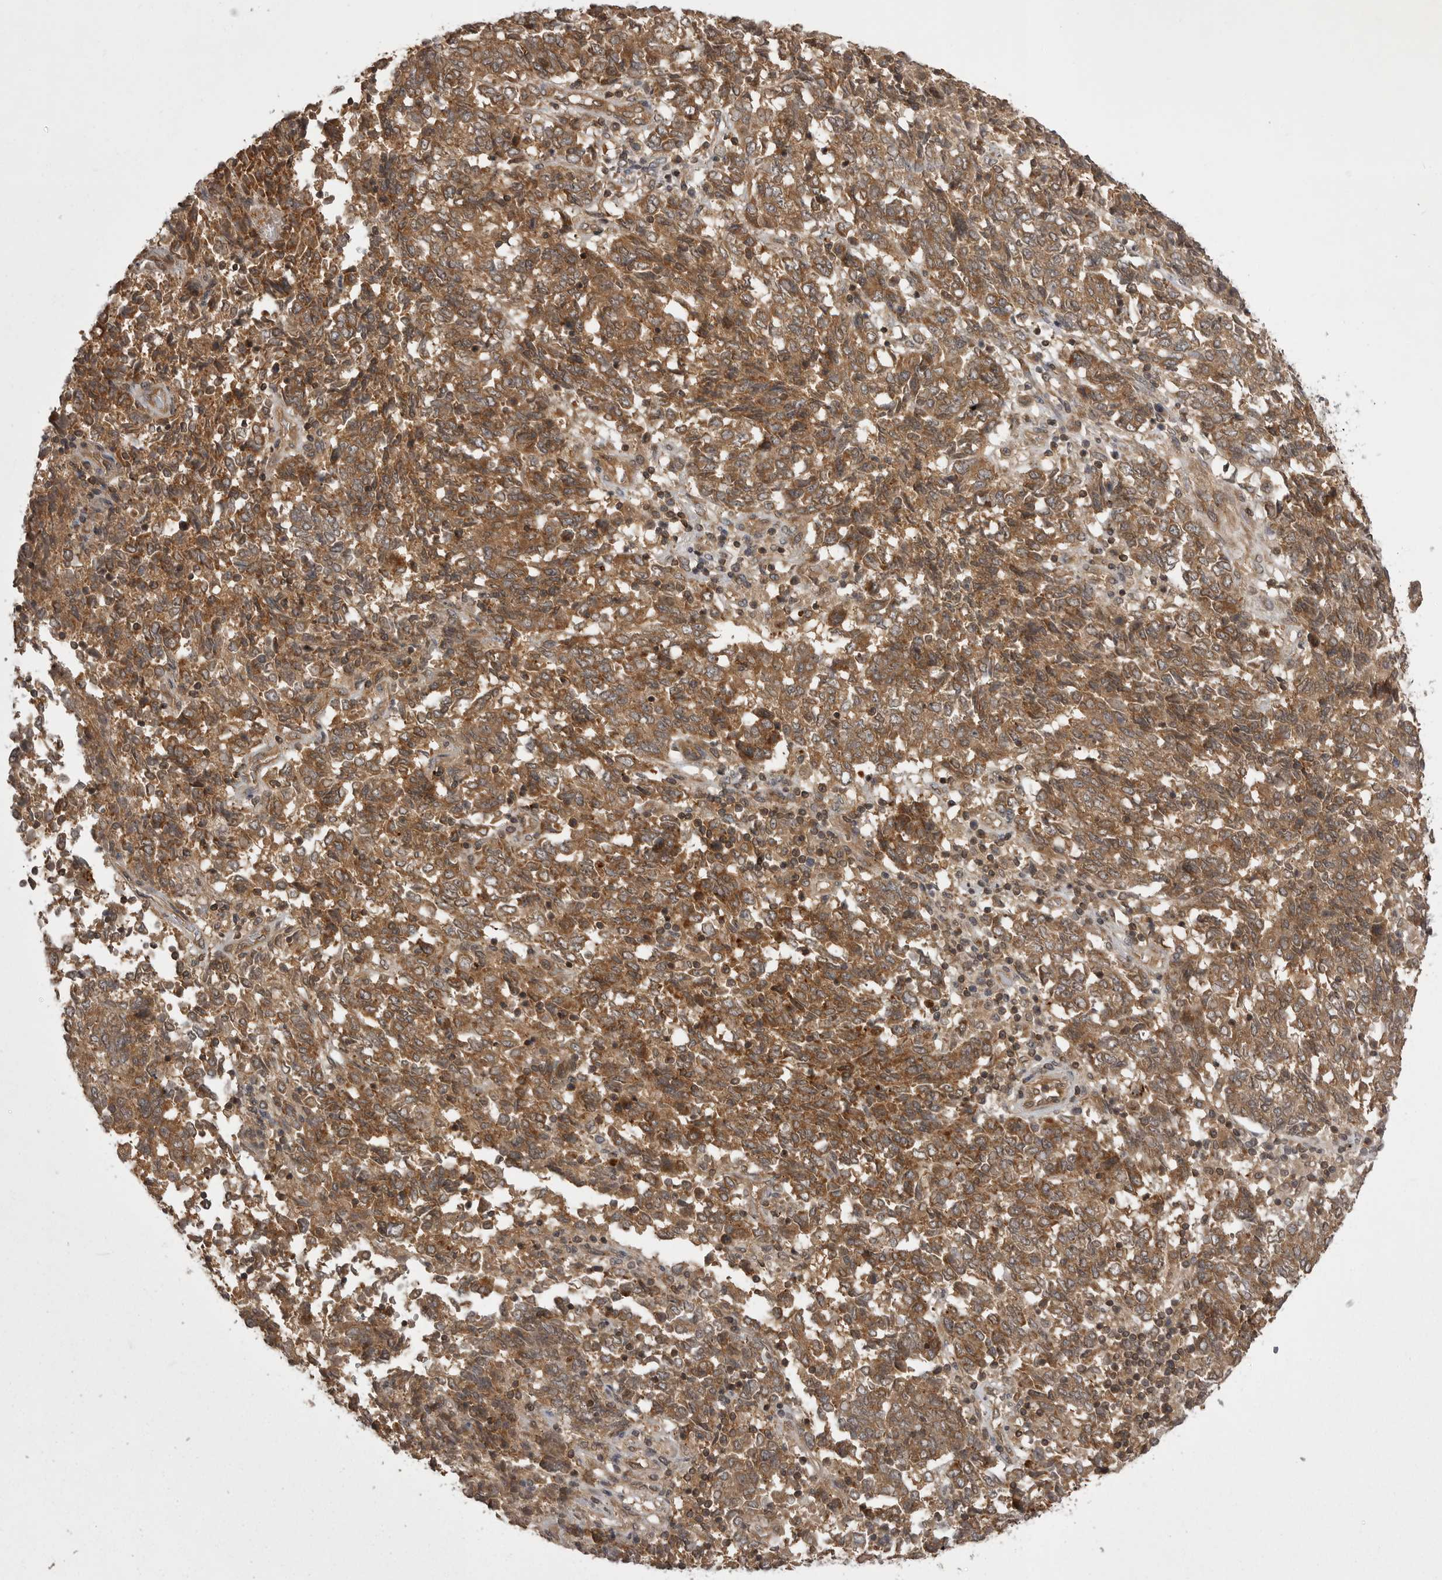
{"staining": {"intensity": "moderate", "quantity": ">75%", "location": "cytoplasmic/membranous"}, "tissue": "endometrial cancer", "cell_type": "Tumor cells", "image_type": "cancer", "snomed": [{"axis": "morphology", "description": "Adenocarcinoma, NOS"}, {"axis": "topography", "description": "Endometrium"}], "caption": "Endometrial cancer stained for a protein (brown) demonstrates moderate cytoplasmic/membranous positive positivity in about >75% of tumor cells.", "gene": "STK24", "patient": {"sex": "female", "age": 80}}